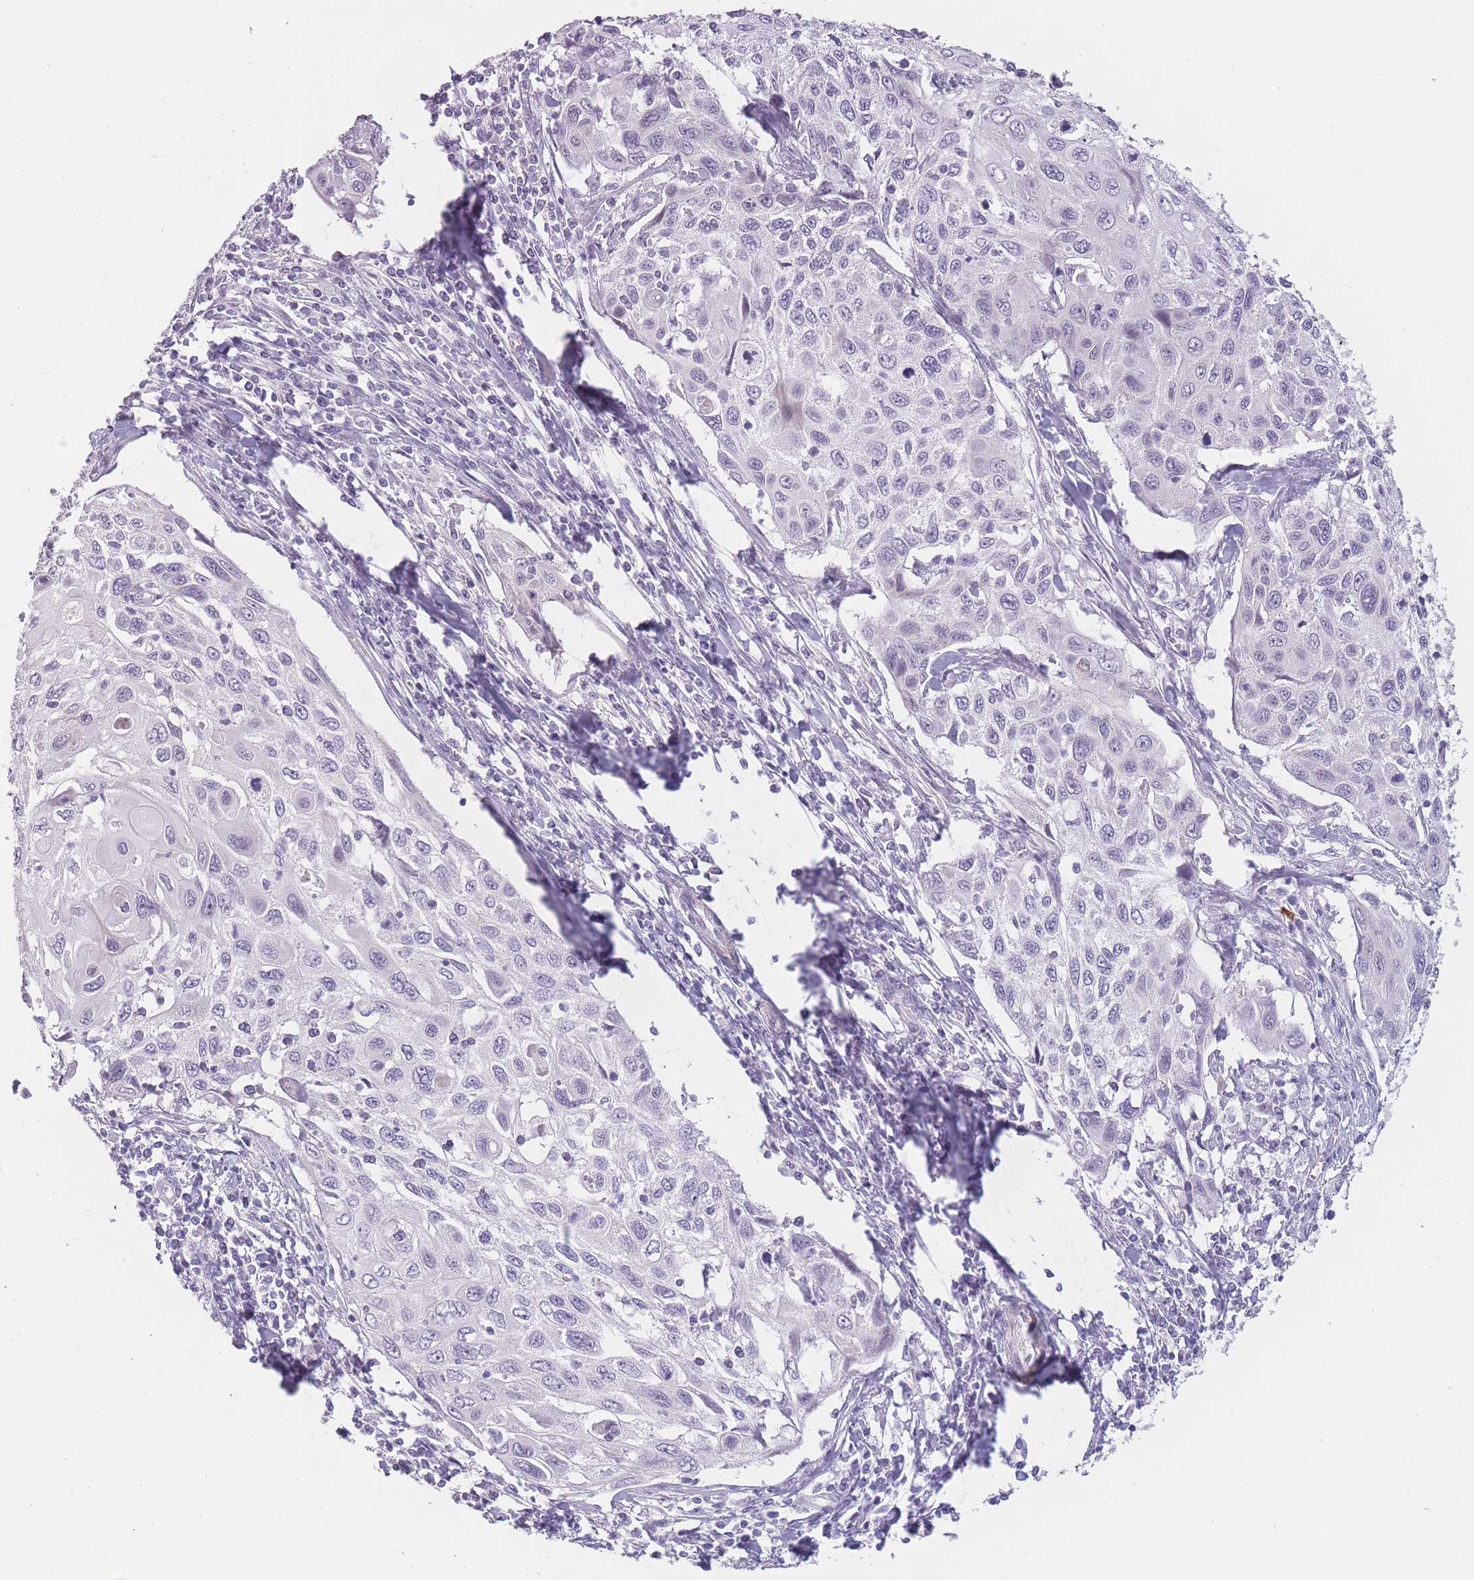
{"staining": {"intensity": "negative", "quantity": "none", "location": "none"}, "tissue": "cervical cancer", "cell_type": "Tumor cells", "image_type": "cancer", "snomed": [{"axis": "morphology", "description": "Squamous cell carcinoma, NOS"}, {"axis": "topography", "description": "Cervix"}], "caption": "Tumor cells are negative for brown protein staining in squamous cell carcinoma (cervical).", "gene": "TMEM236", "patient": {"sex": "female", "age": 70}}